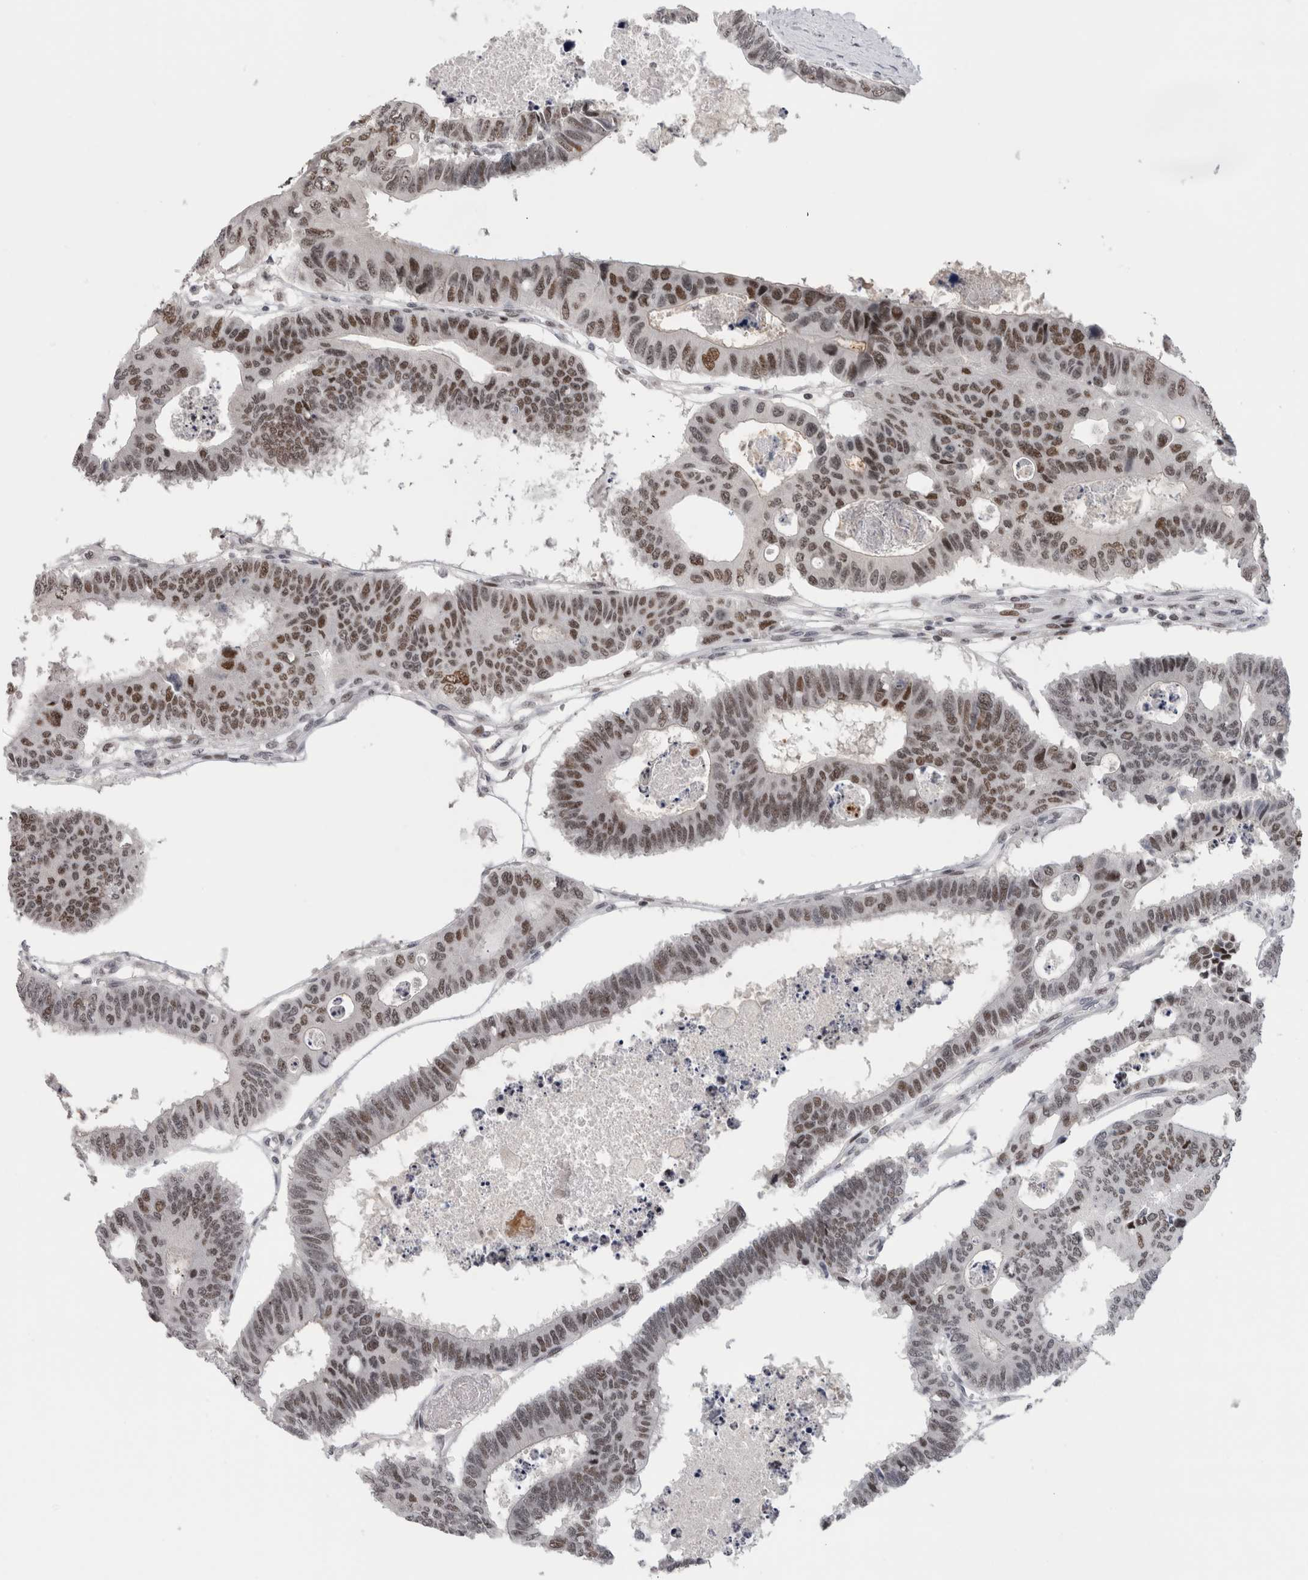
{"staining": {"intensity": "moderate", "quantity": ">75%", "location": "nuclear"}, "tissue": "colorectal cancer", "cell_type": "Tumor cells", "image_type": "cancer", "snomed": [{"axis": "morphology", "description": "Adenocarcinoma, NOS"}, {"axis": "topography", "description": "Rectum"}], "caption": "Protein expression analysis of human colorectal cancer reveals moderate nuclear positivity in approximately >75% of tumor cells. Nuclei are stained in blue.", "gene": "ZNF521", "patient": {"sex": "male", "age": 84}}